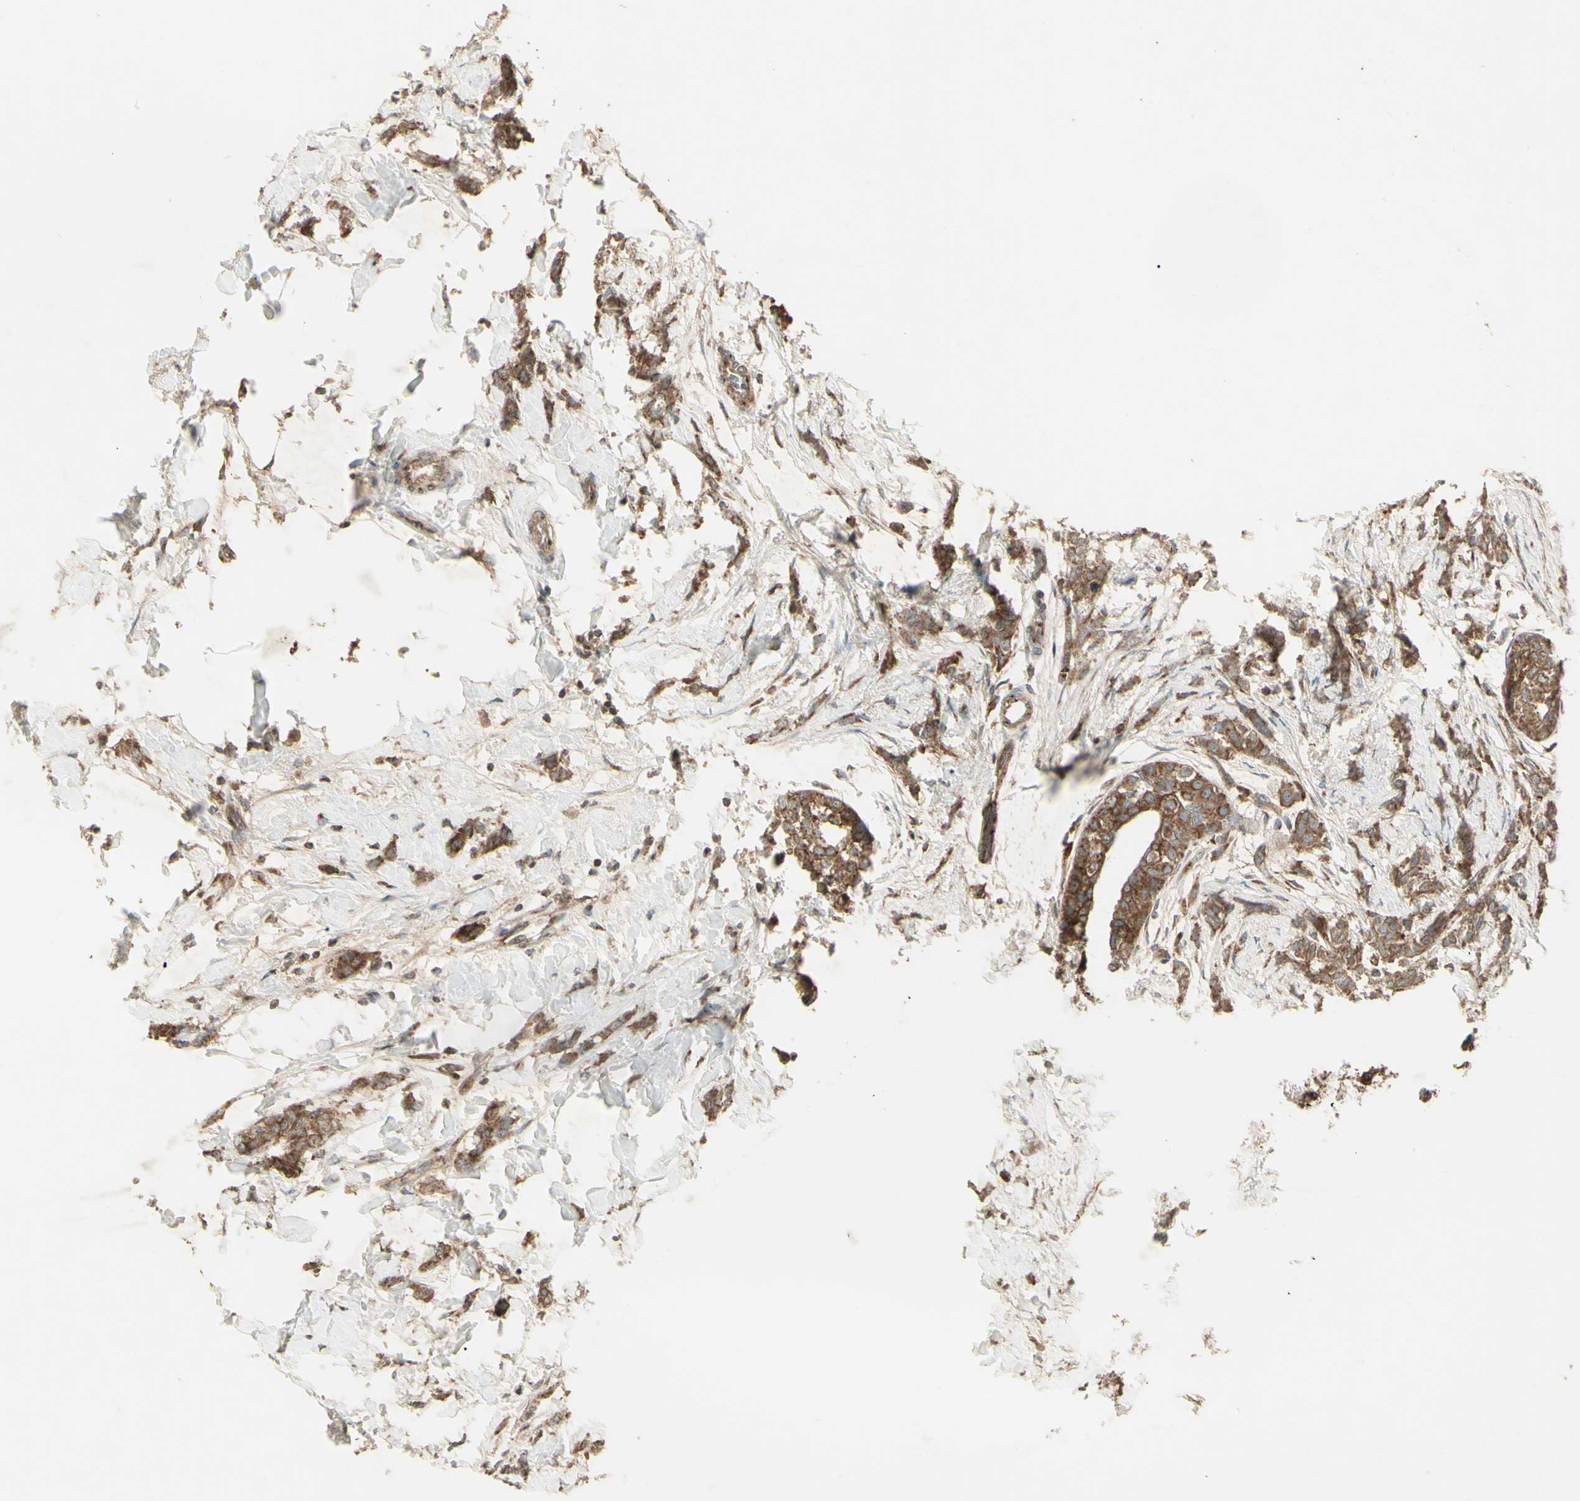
{"staining": {"intensity": "moderate", "quantity": ">75%", "location": "cytoplasmic/membranous"}, "tissue": "breast cancer", "cell_type": "Tumor cells", "image_type": "cancer", "snomed": [{"axis": "morphology", "description": "Lobular carcinoma, in situ"}, {"axis": "morphology", "description": "Lobular carcinoma"}, {"axis": "topography", "description": "Breast"}], "caption": "Protein expression by immunohistochemistry (IHC) displays moderate cytoplasmic/membranous staining in about >75% of tumor cells in lobular carcinoma in situ (breast).", "gene": "AP1G1", "patient": {"sex": "female", "age": 41}}